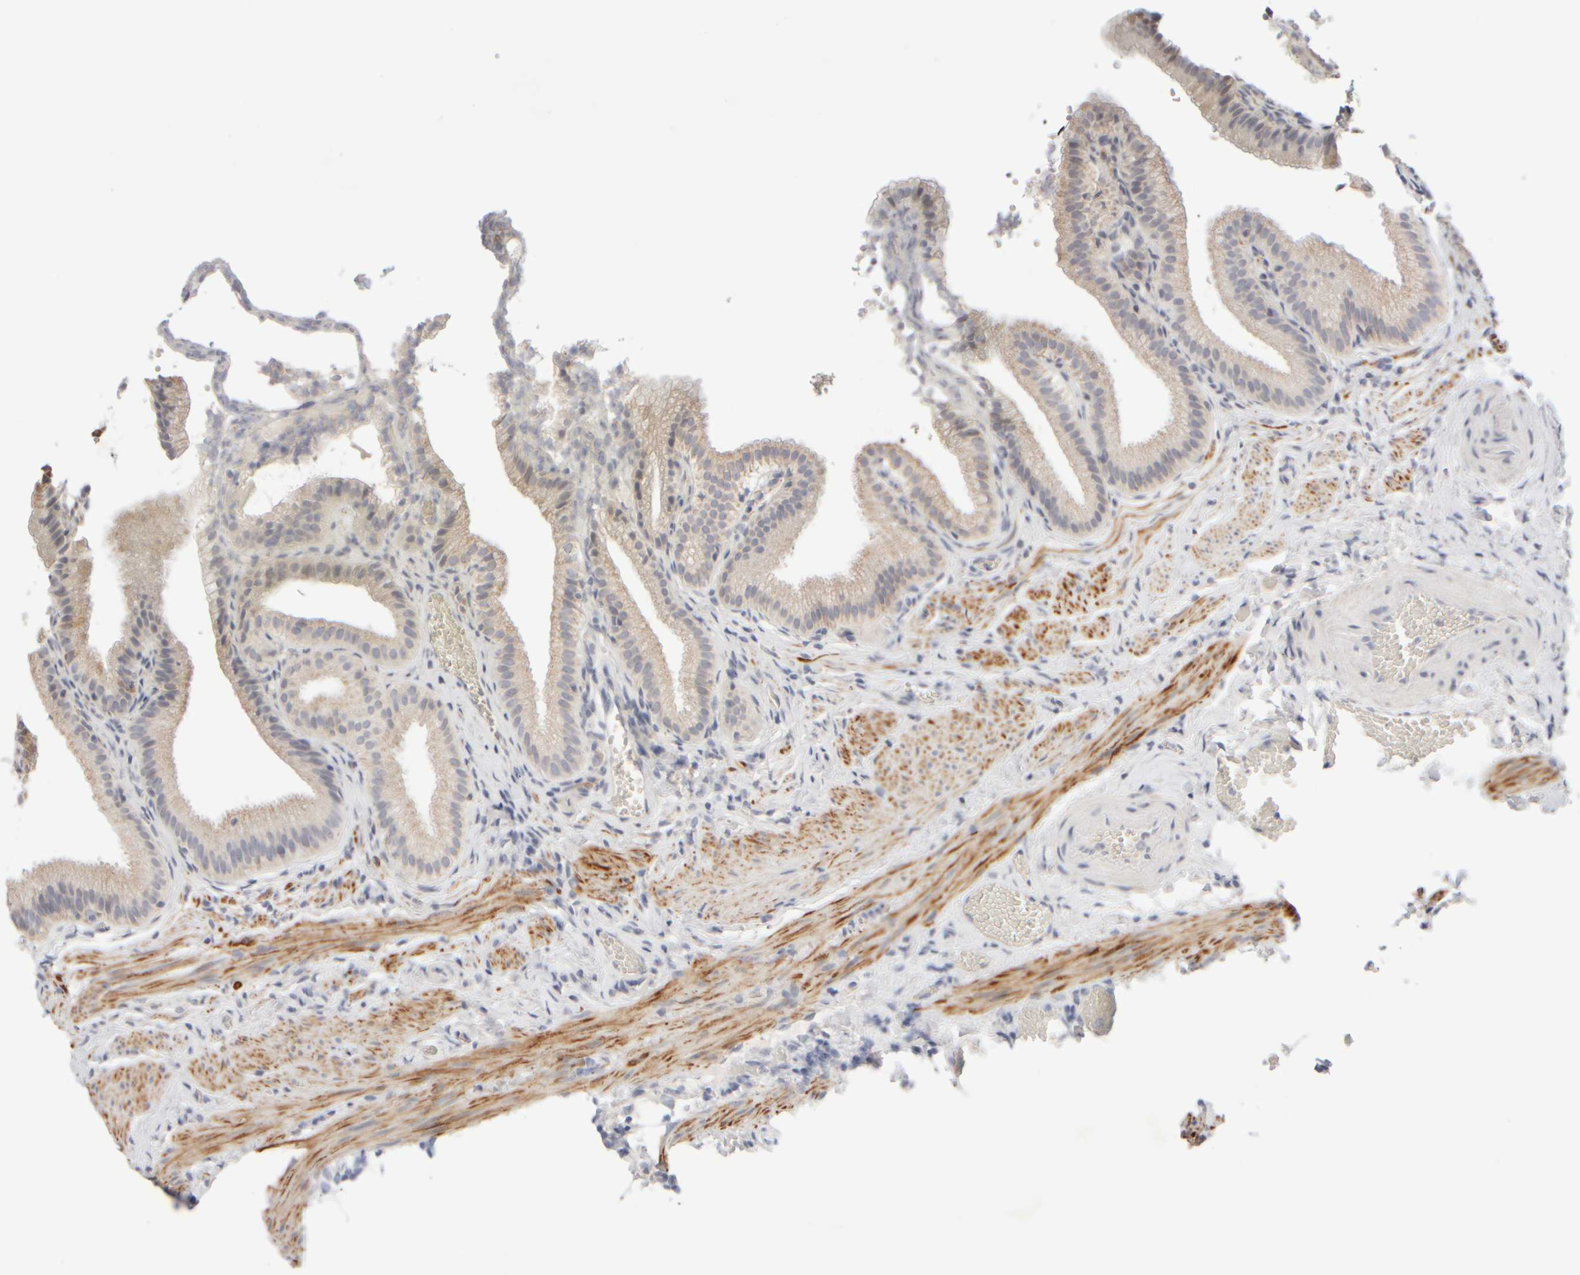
{"staining": {"intensity": "weak", "quantity": "25%-75%", "location": "cytoplasmic/membranous"}, "tissue": "gallbladder", "cell_type": "Glandular cells", "image_type": "normal", "snomed": [{"axis": "morphology", "description": "Normal tissue, NOS"}, {"axis": "topography", "description": "Gallbladder"}], "caption": "Immunohistochemical staining of benign gallbladder exhibits low levels of weak cytoplasmic/membranous staining in about 25%-75% of glandular cells. Immunohistochemistry (ihc) stains the protein in brown and the nuclei are stained blue.", "gene": "ZNF112", "patient": {"sex": "male", "age": 38}}